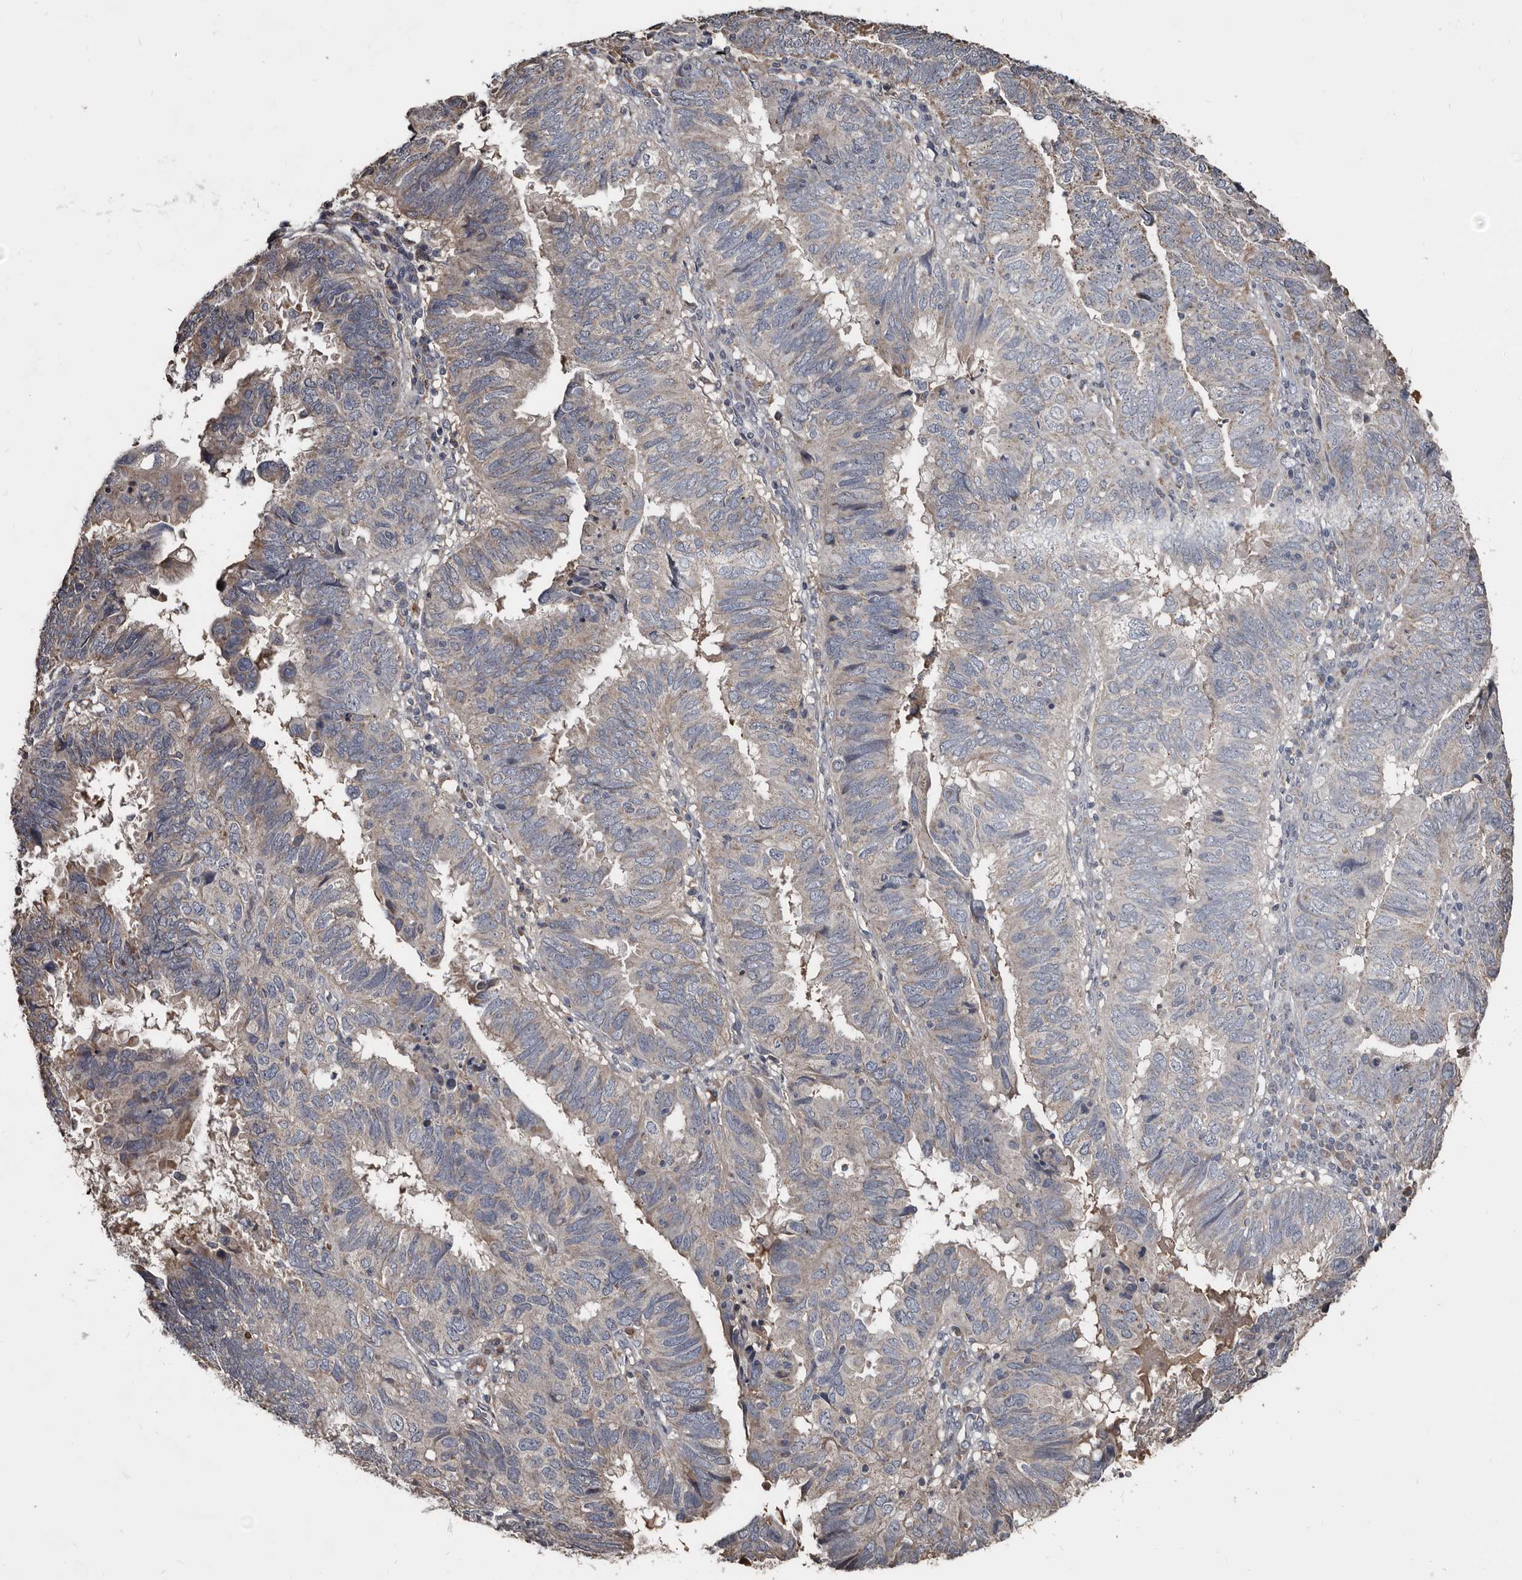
{"staining": {"intensity": "weak", "quantity": "<25%", "location": "cytoplasmic/membranous"}, "tissue": "endometrial cancer", "cell_type": "Tumor cells", "image_type": "cancer", "snomed": [{"axis": "morphology", "description": "Adenocarcinoma, NOS"}, {"axis": "topography", "description": "Uterus"}], "caption": "Tumor cells are negative for protein expression in human adenocarcinoma (endometrial).", "gene": "GREB1", "patient": {"sex": "female", "age": 77}}